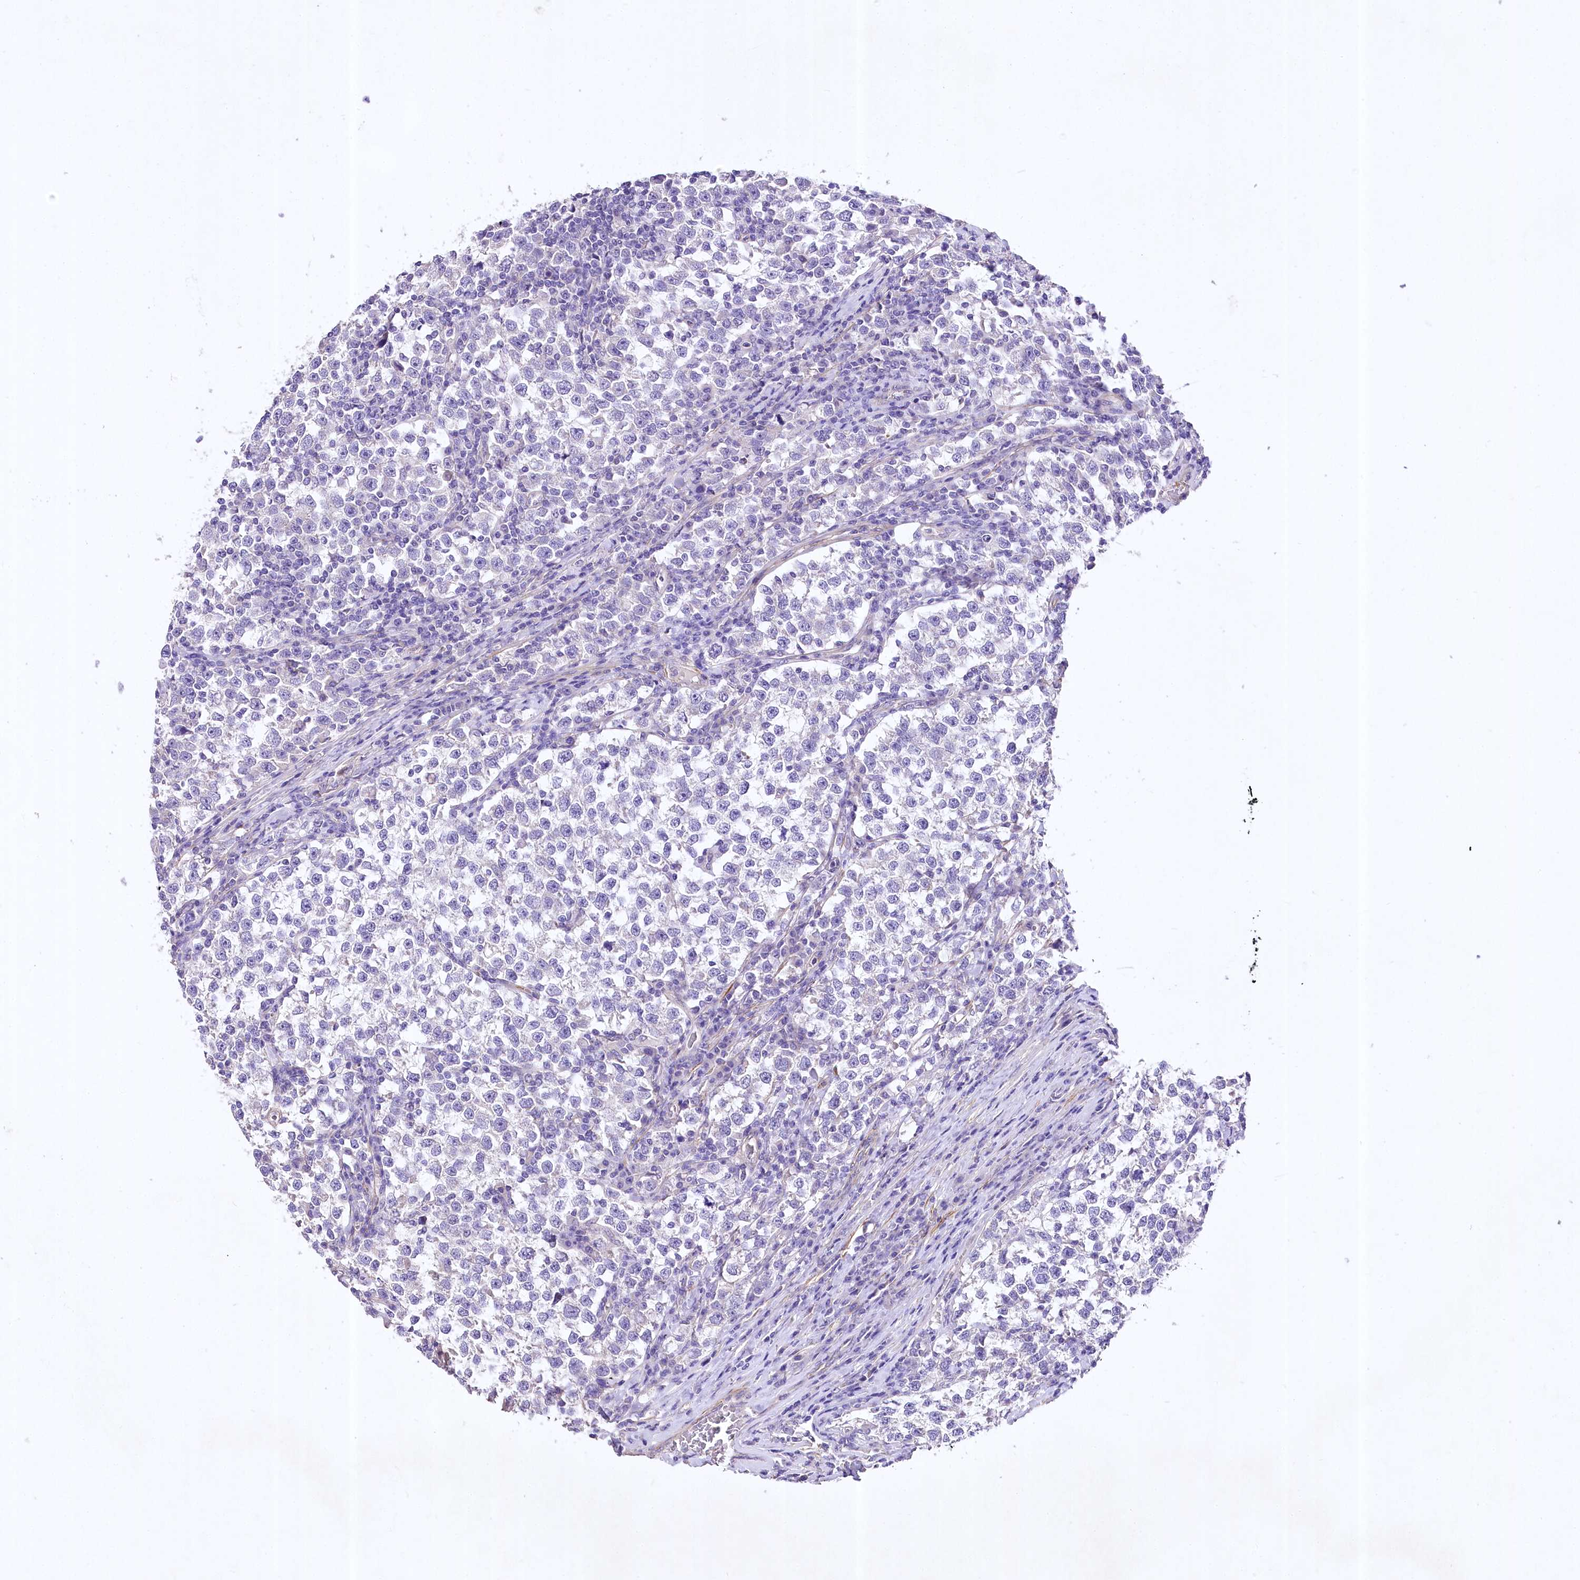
{"staining": {"intensity": "negative", "quantity": "none", "location": "none"}, "tissue": "testis cancer", "cell_type": "Tumor cells", "image_type": "cancer", "snomed": [{"axis": "morphology", "description": "Normal tissue, NOS"}, {"axis": "morphology", "description": "Seminoma, NOS"}, {"axis": "topography", "description": "Testis"}], "caption": "There is no significant expression in tumor cells of testis cancer. Nuclei are stained in blue.", "gene": "RDH16", "patient": {"sex": "male", "age": 43}}